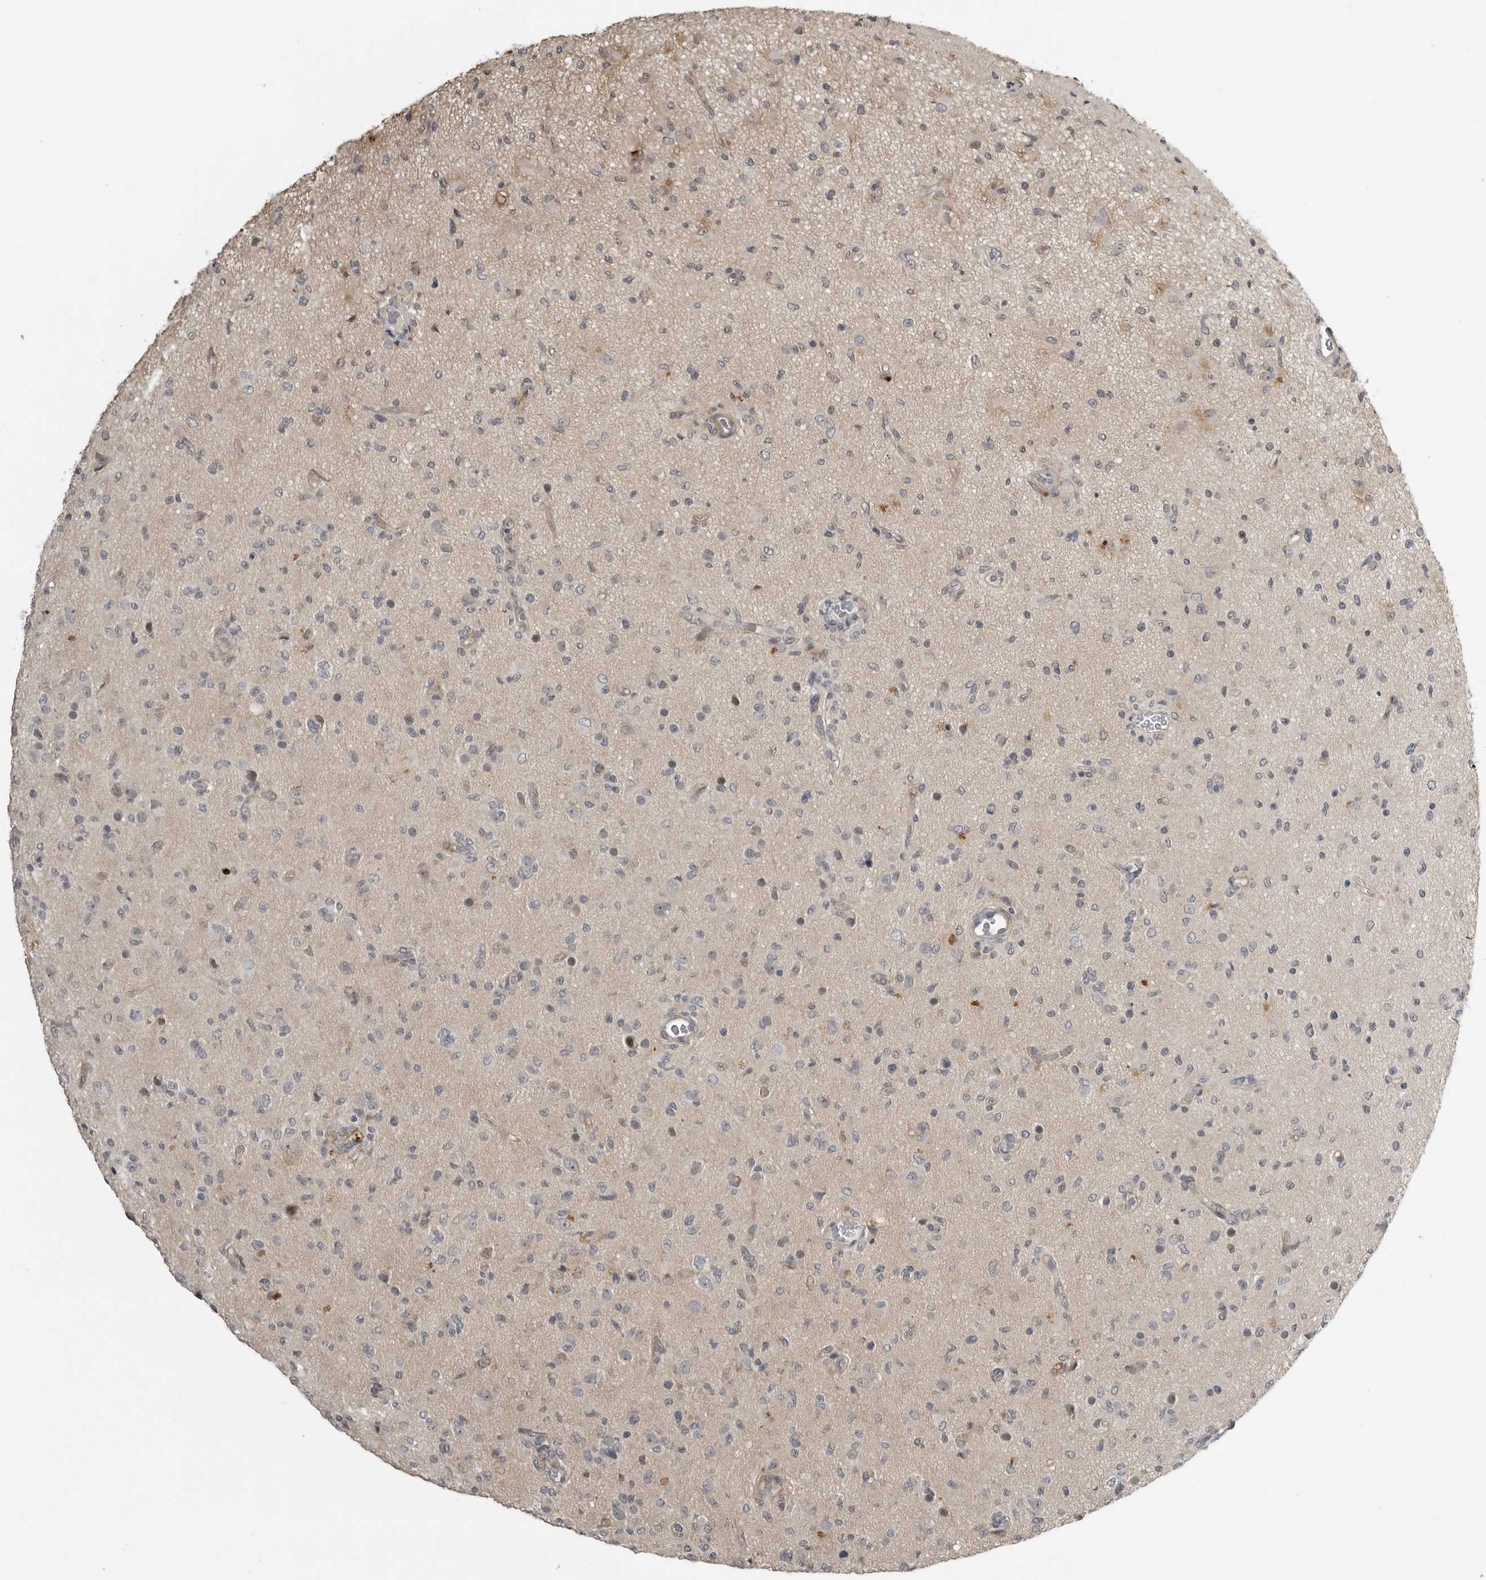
{"staining": {"intensity": "negative", "quantity": "none", "location": "none"}, "tissue": "glioma", "cell_type": "Tumor cells", "image_type": "cancer", "snomed": [{"axis": "morphology", "description": "Glioma, malignant, High grade"}, {"axis": "topography", "description": "Brain"}], "caption": "A high-resolution histopathology image shows immunohistochemistry staining of malignant high-grade glioma, which displays no significant expression in tumor cells.", "gene": "PRRX2", "patient": {"sex": "female", "age": 57}}